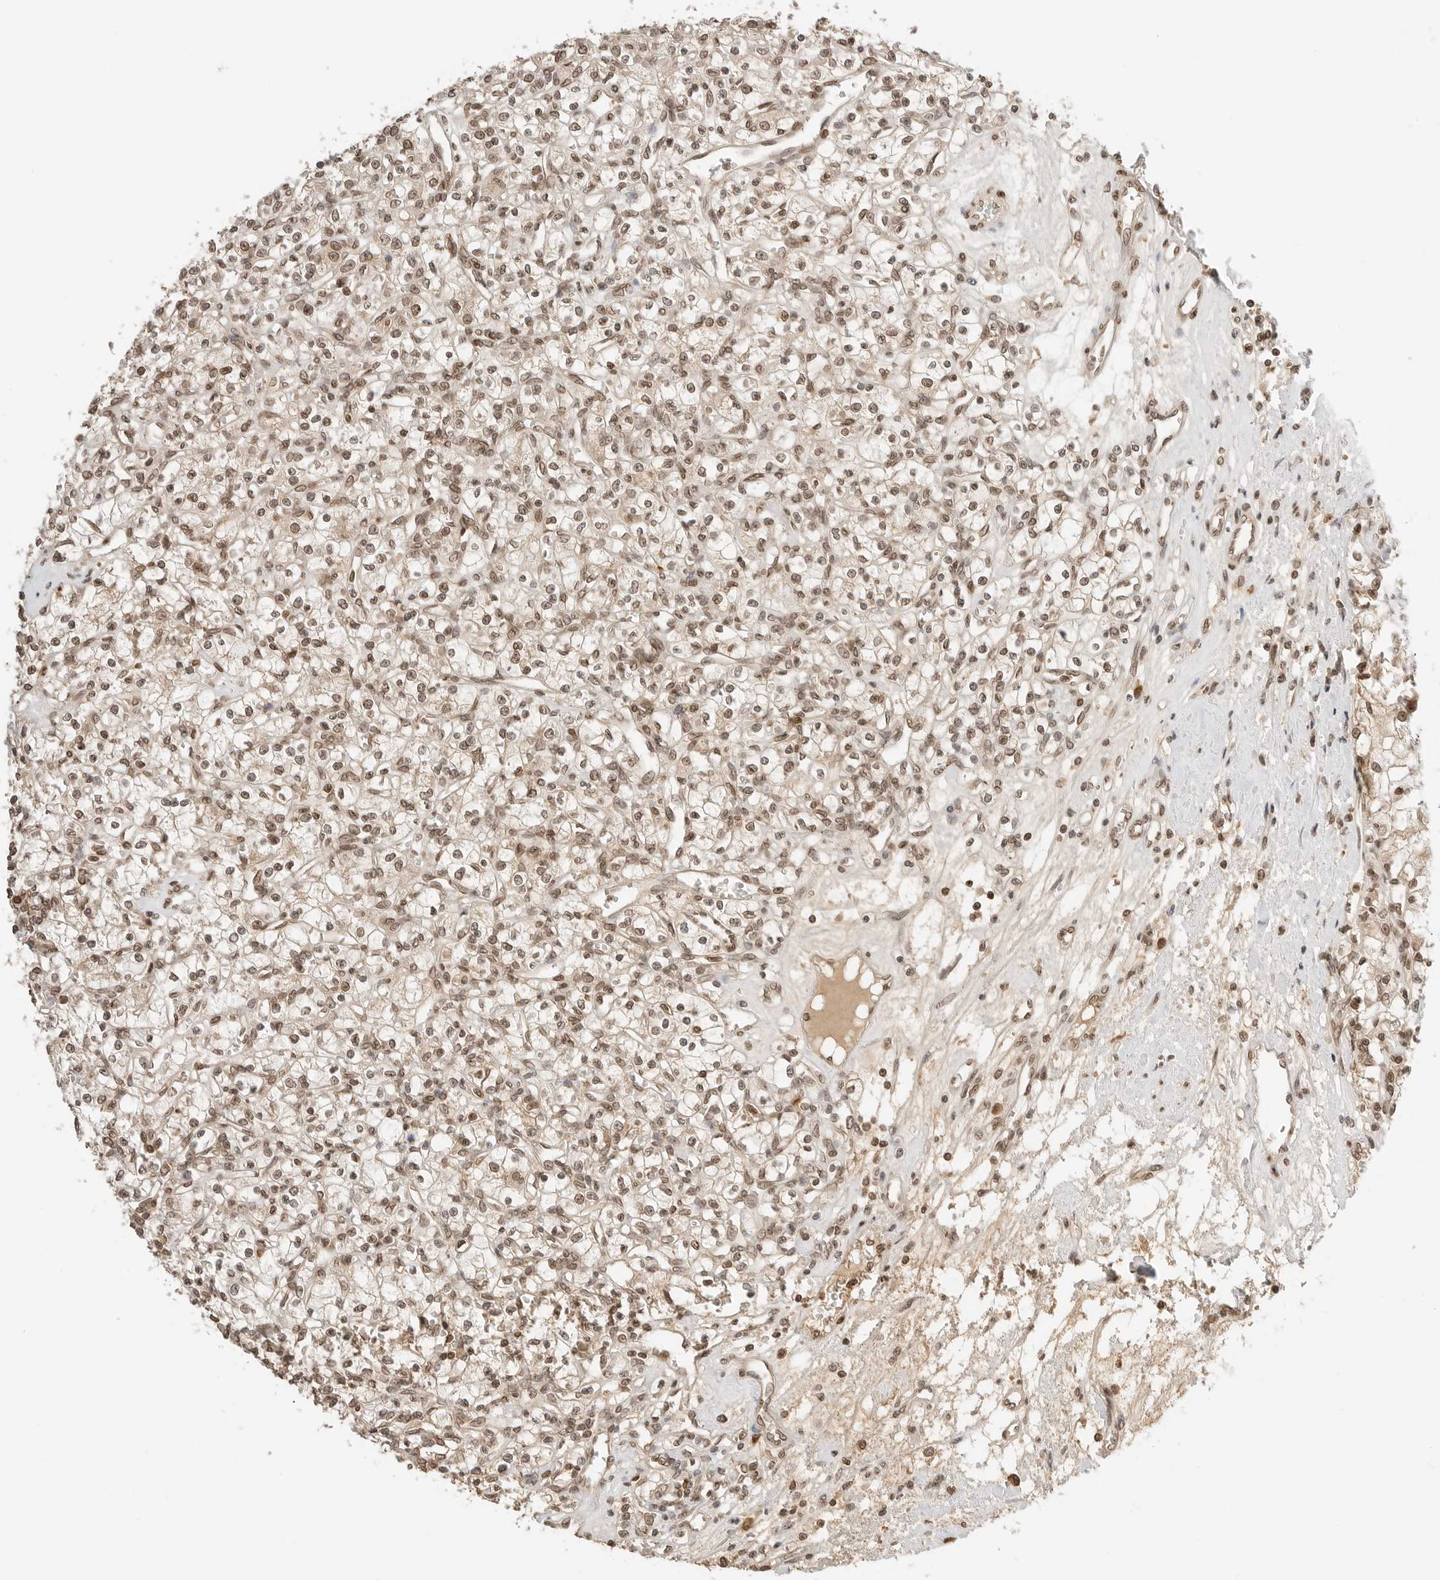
{"staining": {"intensity": "moderate", "quantity": ">75%", "location": "nuclear"}, "tissue": "renal cancer", "cell_type": "Tumor cells", "image_type": "cancer", "snomed": [{"axis": "morphology", "description": "Adenocarcinoma, NOS"}, {"axis": "topography", "description": "Kidney"}], "caption": "Tumor cells display medium levels of moderate nuclear staining in approximately >75% of cells in human renal cancer. The protein of interest is stained brown, and the nuclei are stained in blue (DAB (3,3'-diaminobenzidine) IHC with brightfield microscopy, high magnification).", "gene": "POLH", "patient": {"sex": "female", "age": 59}}